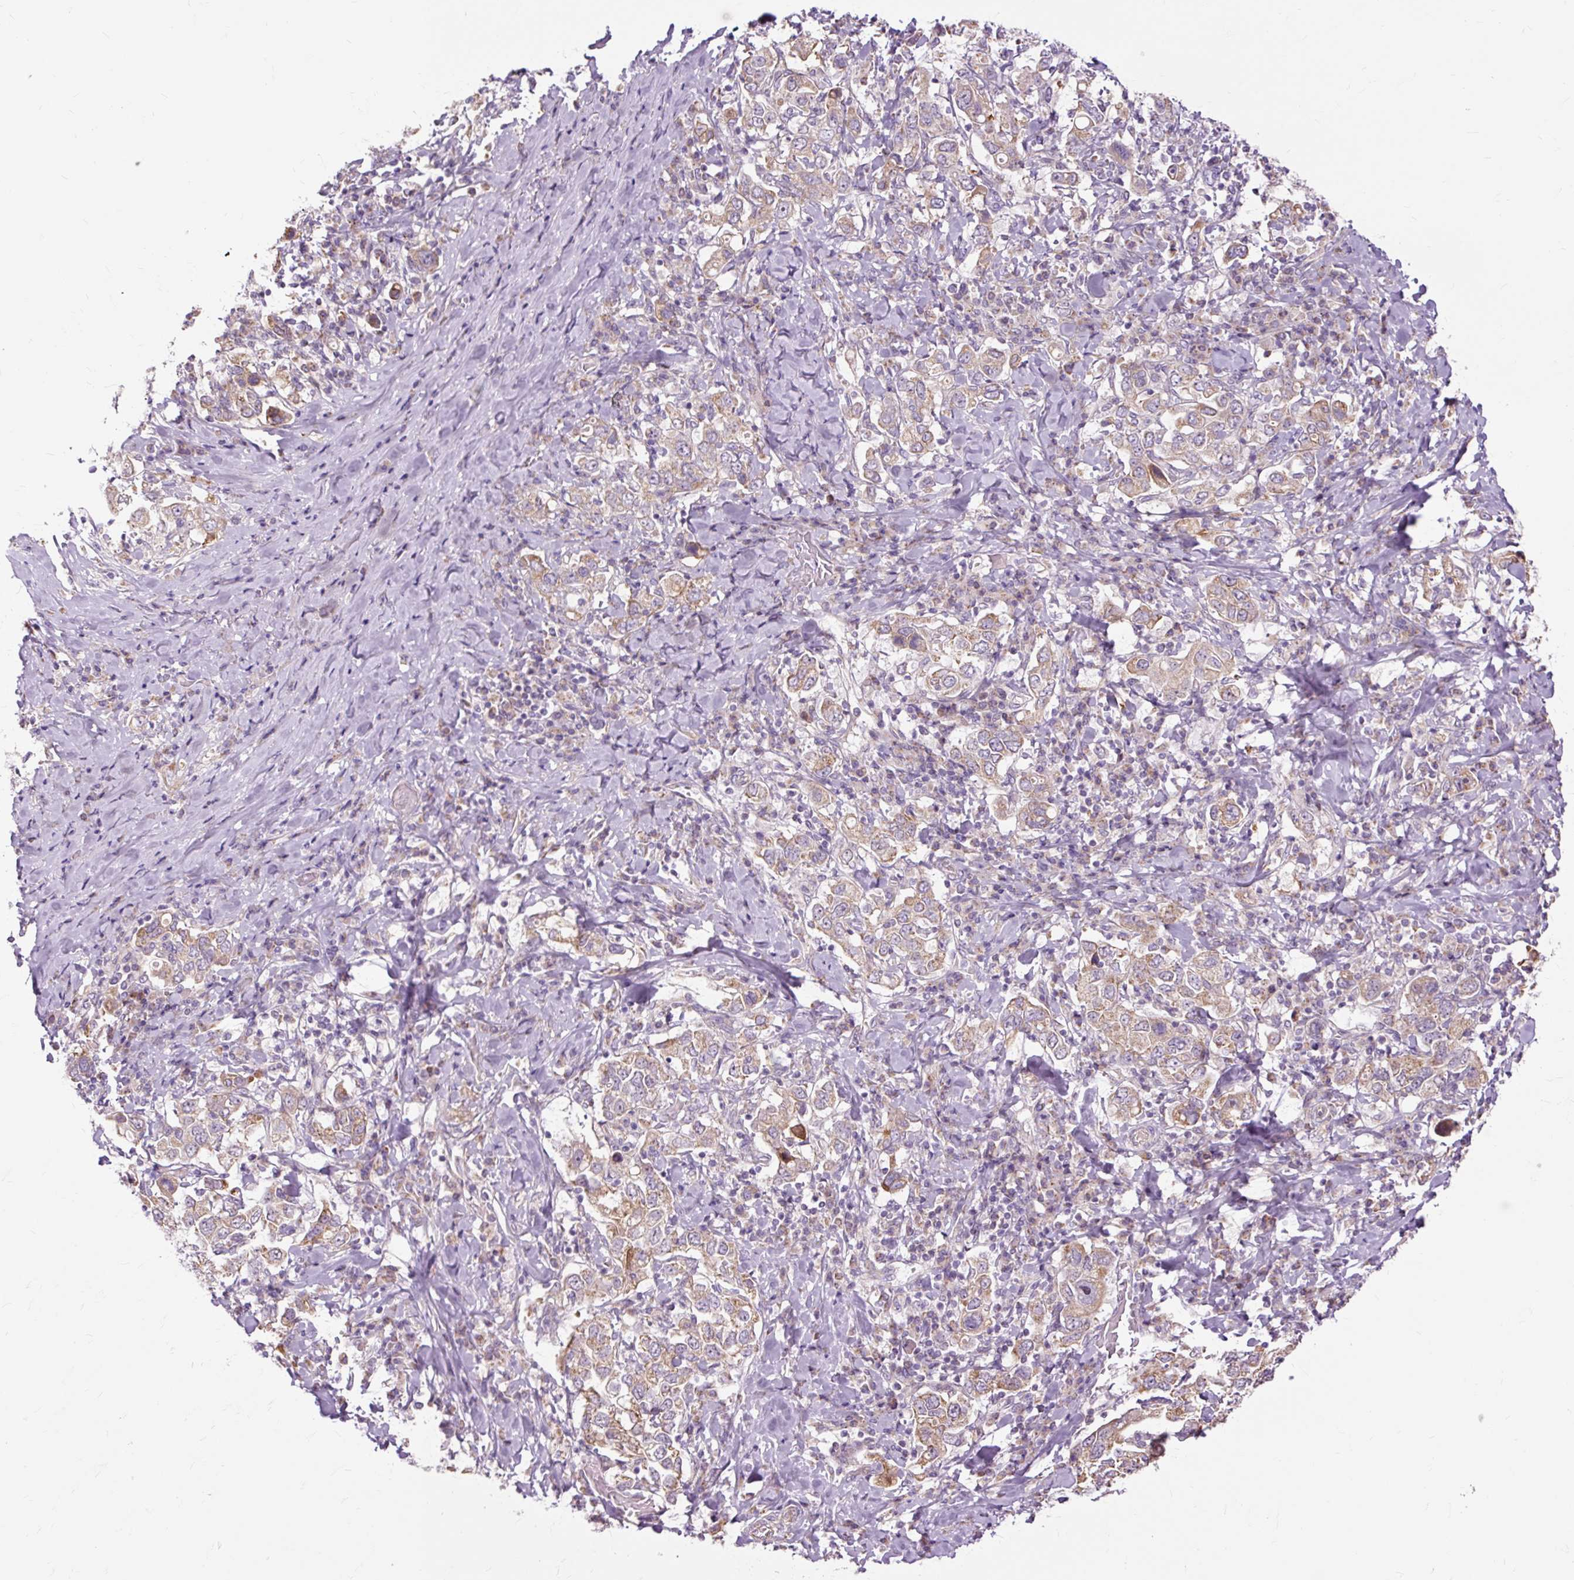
{"staining": {"intensity": "weak", "quantity": ">75%", "location": "cytoplasmic/membranous"}, "tissue": "stomach cancer", "cell_type": "Tumor cells", "image_type": "cancer", "snomed": [{"axis": "morphology", "description": "Adenocarcinoma, NOS"}, {"axis": "topography", "description": "Stomach, upper"}], "caption": "A low amount of weak cytoplasmic/membranous positivity is seen in about >75% of tumor cells in stomach adenocarcinoma tissue.", "gene": "PDZD2", "patient": {"sex": "male", "age": 62}}